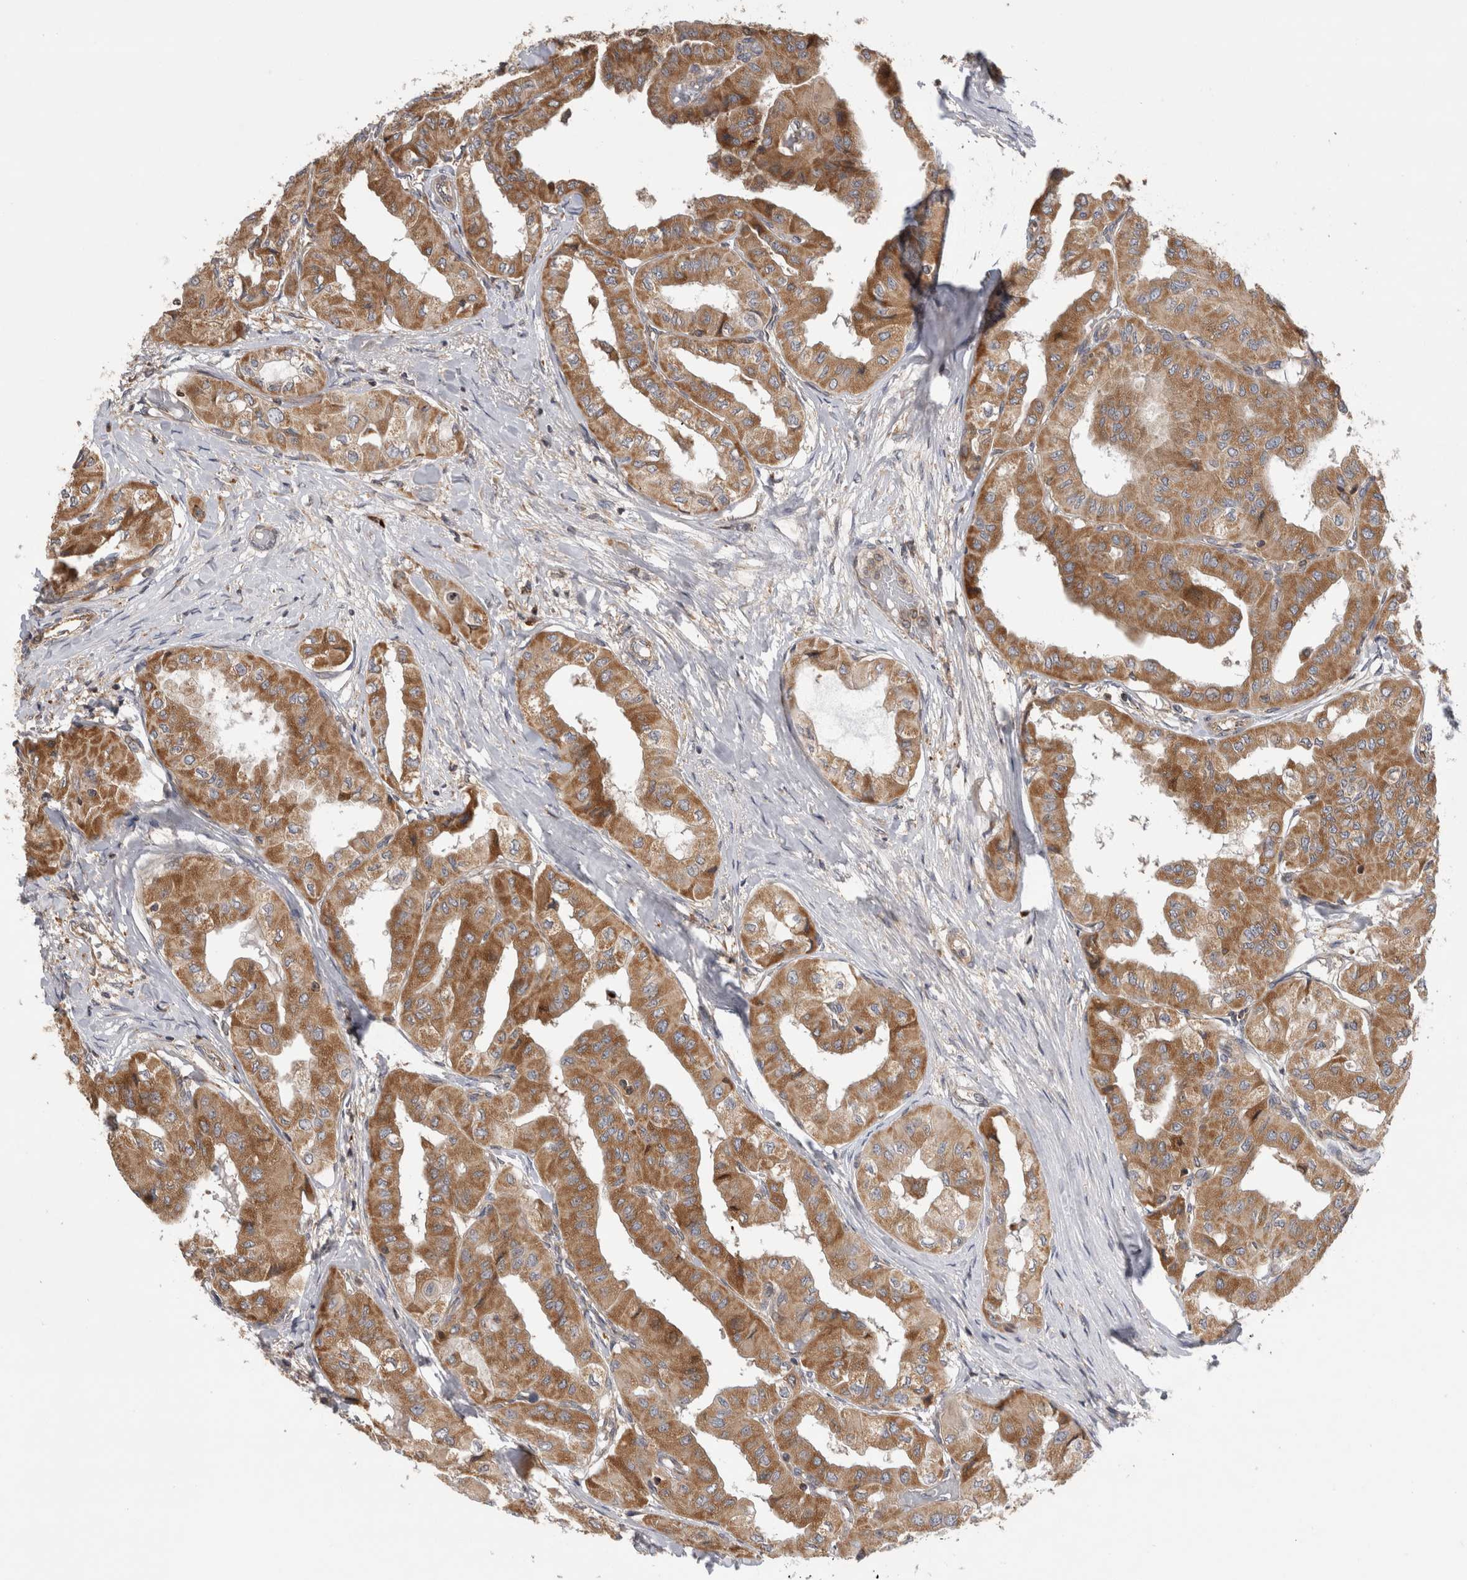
{"staining": {"intensity": "moderate", "quantity": ">75%", "location": "cytoplasmic/membranous"}, "tissue": "thyroid cancer", "cell_type": "Tumor cells", "image_type": "cancer", "snomed": [{"axis": "morphology", "description": "Papillary adenocarcinoma, NOS"}, {"axis": "topography", "description": "Thyroid gland"}], "caption": "A high-resolution image shows immunohistochemistry staining of thyroid cancer, which reveals moderate cytoplasmic/membranous expression in approximately >75% of tumor cells.", "gene": "GRIK2", "patient": {"sex": "female", "age": 59}}